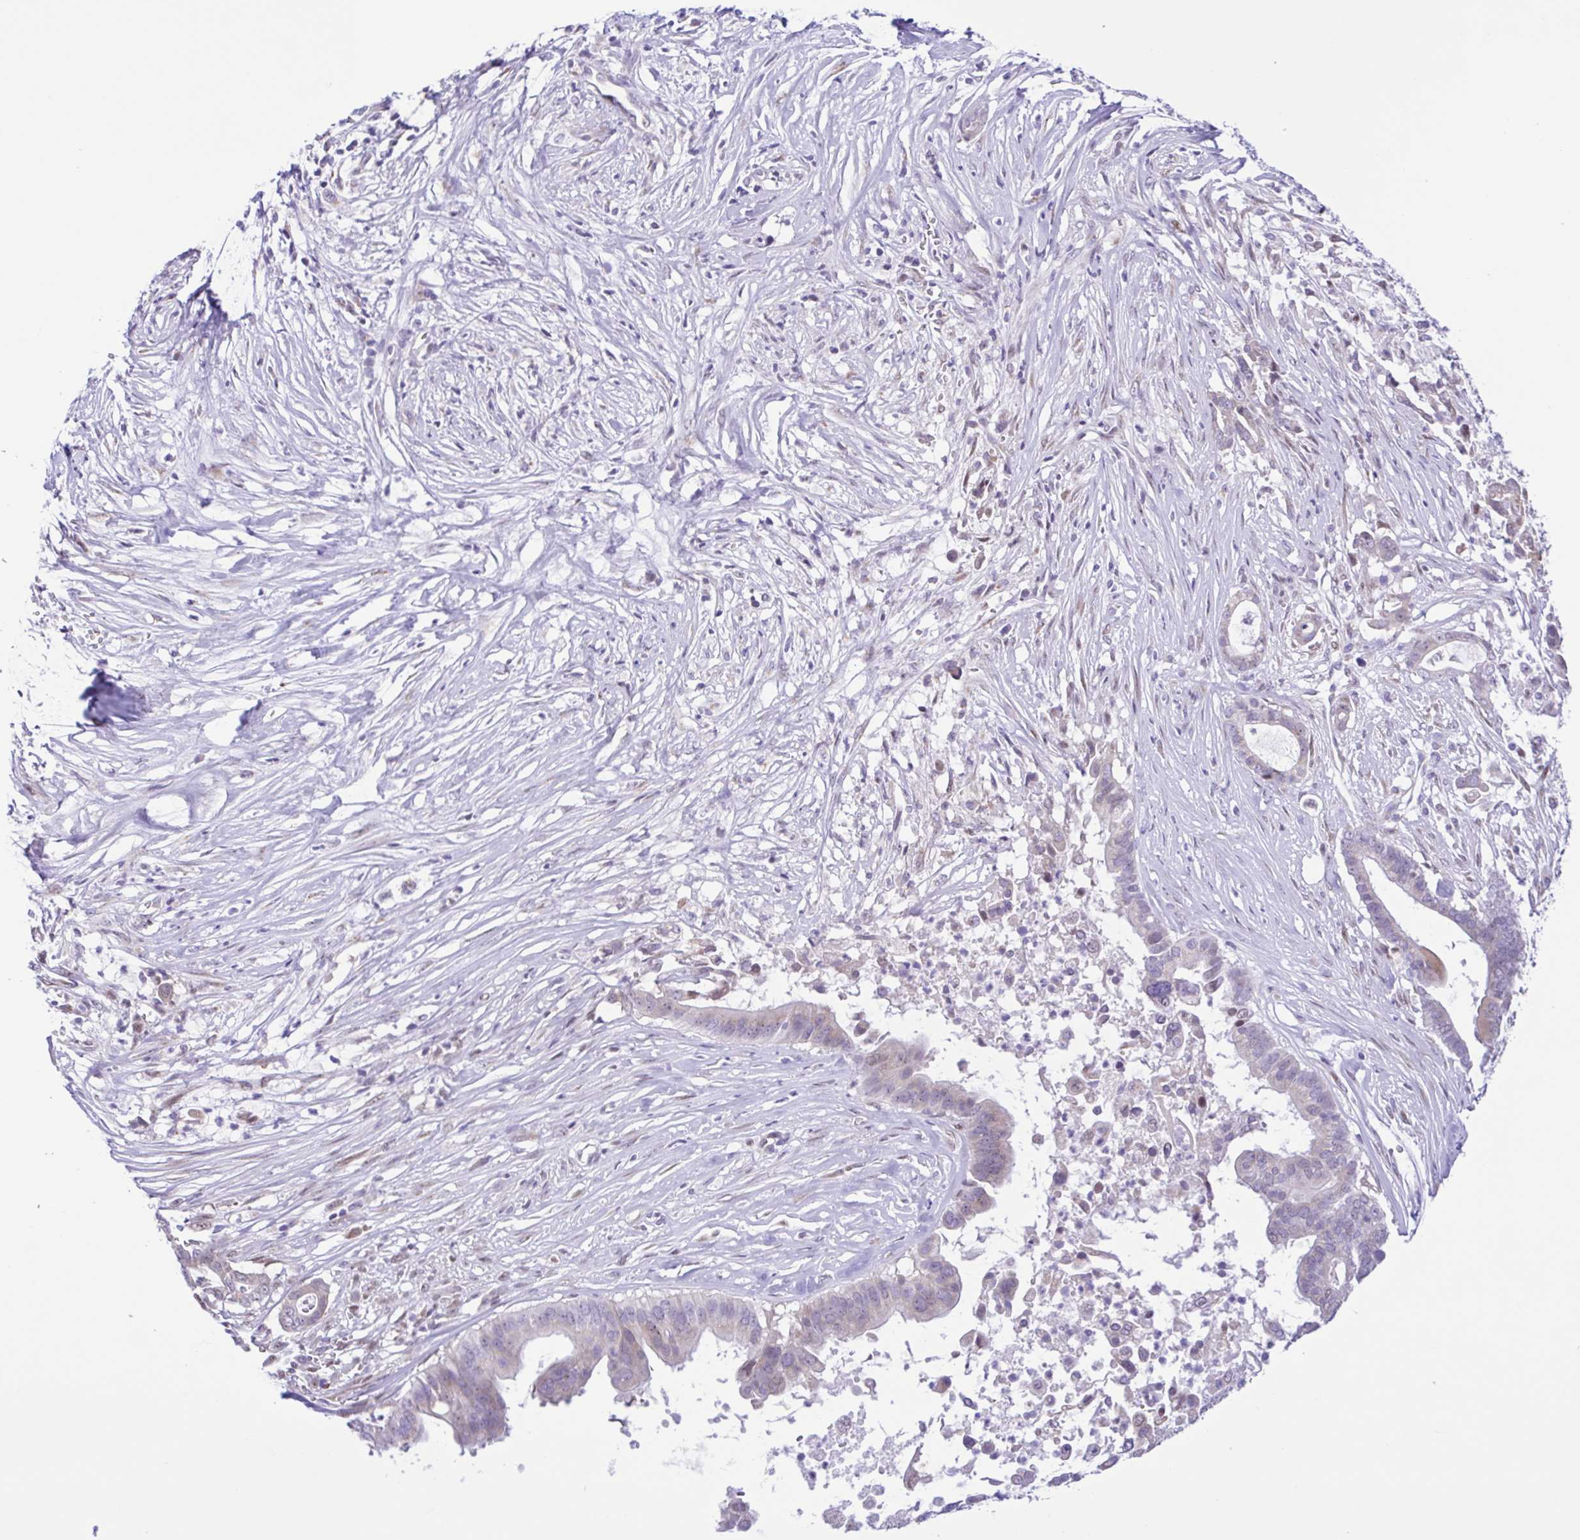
{"staining": {"intensity": "negative", "quantity": "none", "location": "none"}, "tissue": "pancreatic cancer", "cell_type": "Tumor cells", "image_type": "cancer", "snomed": [{"axis": "morphology", "description": "Adenocarcinoma, NOS"}, {"axis": "topography", "description": "Pancreas"}], "caption": "IHC image of neoplastic tissue: pancreatic cancer stained with DAB demonstrates no significant protein expression in tumor cells.", "gene": "TGM3", "patient": {"sex": "male", "age": 61}}